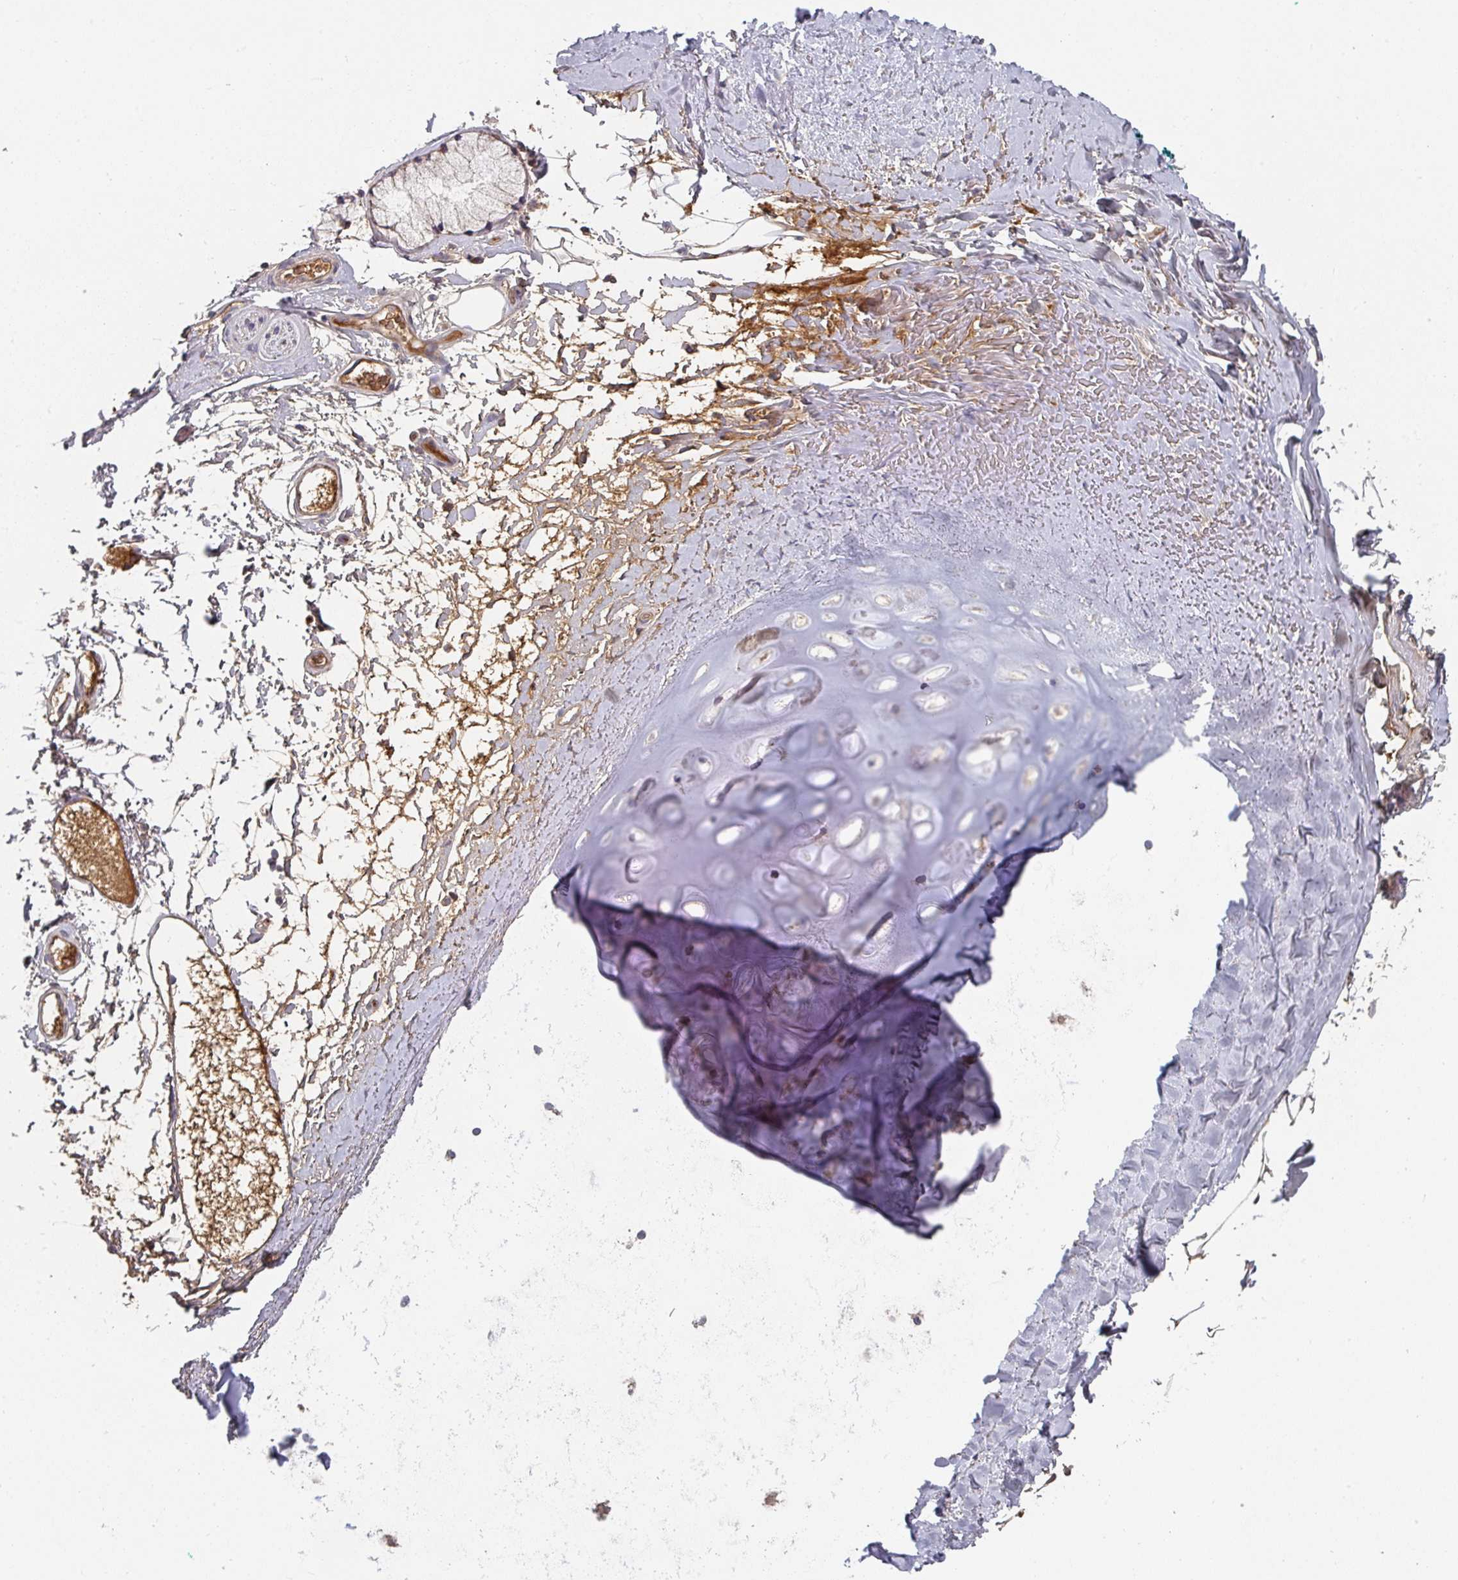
{"staining": {"intensity": "negative", "quantity": "none", "location": "none"}, "tissue": "adipose tissue", "cell_type": "Adipocytes", "image_type": "normal", "snomed": [{"axis": "morphology", "description": "Normal tissue, NOS"}, {"axis": "topography", "description": "Cartilage tissue"}, {"axis": "topography", "description": "Bronchus"}], "caption": "This image is of benign adipose tissue stained with IHC to label a protein in brown with the nuclei are counter-stained blue. There is no positivity in adipocytes. (Brightfield microscopy of DAB (3,3'-diaminobenzidine) immunohistochemistry at high magnification).", "gene": "ENSG00000249773", "patient": {"sex": "female", "age": 72}}